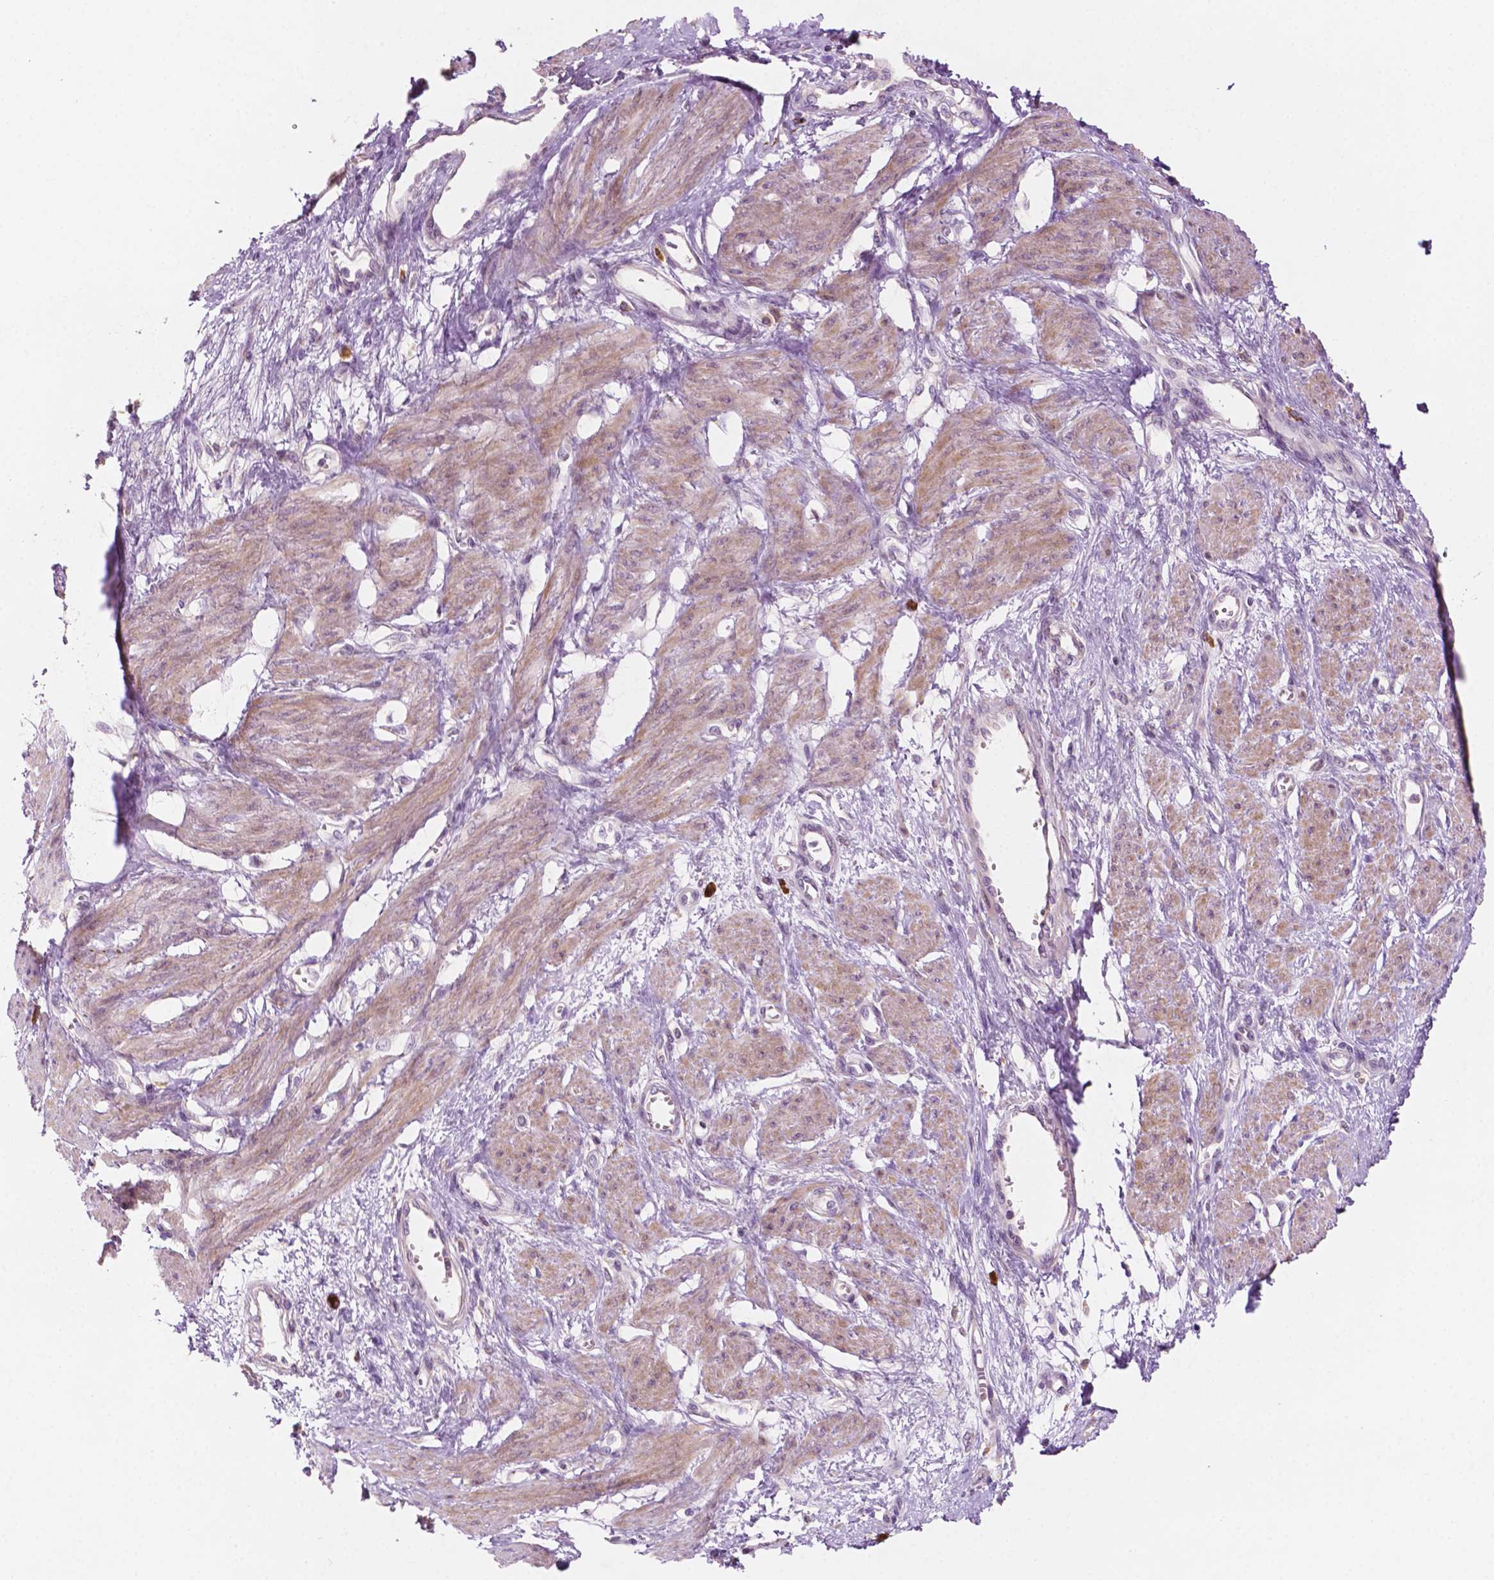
{"staining": {"intensity": "weak", "quantity": "25%-75%", "location": "cytoplasmic/membranous"}, "tissue": "smooth muscle", "cell_type": "Smooth muscle cells", "image_type": "normal", "snomed": [{"axis": "morphology", "description": "Normal tissue, NOS"}, {"axis": "topography", "description": "Smooth muscle"}, {"axis": "topography", "description": "Uterus"}], "caption": "High-magnification brightfield microscopy of normal smooth muscle stained with DAB (brown) and counterstained with hematoxylin (blue). smooth muscle cells exhibit weak cytoplasmic/membranous expression is appreciated in about25%-75% of cells. Immunohistochemistry stains the protein in brown and the nuclei are stained blue.", "gene": "LRP1B", "patient": {"sex": "female", "age": 39}}